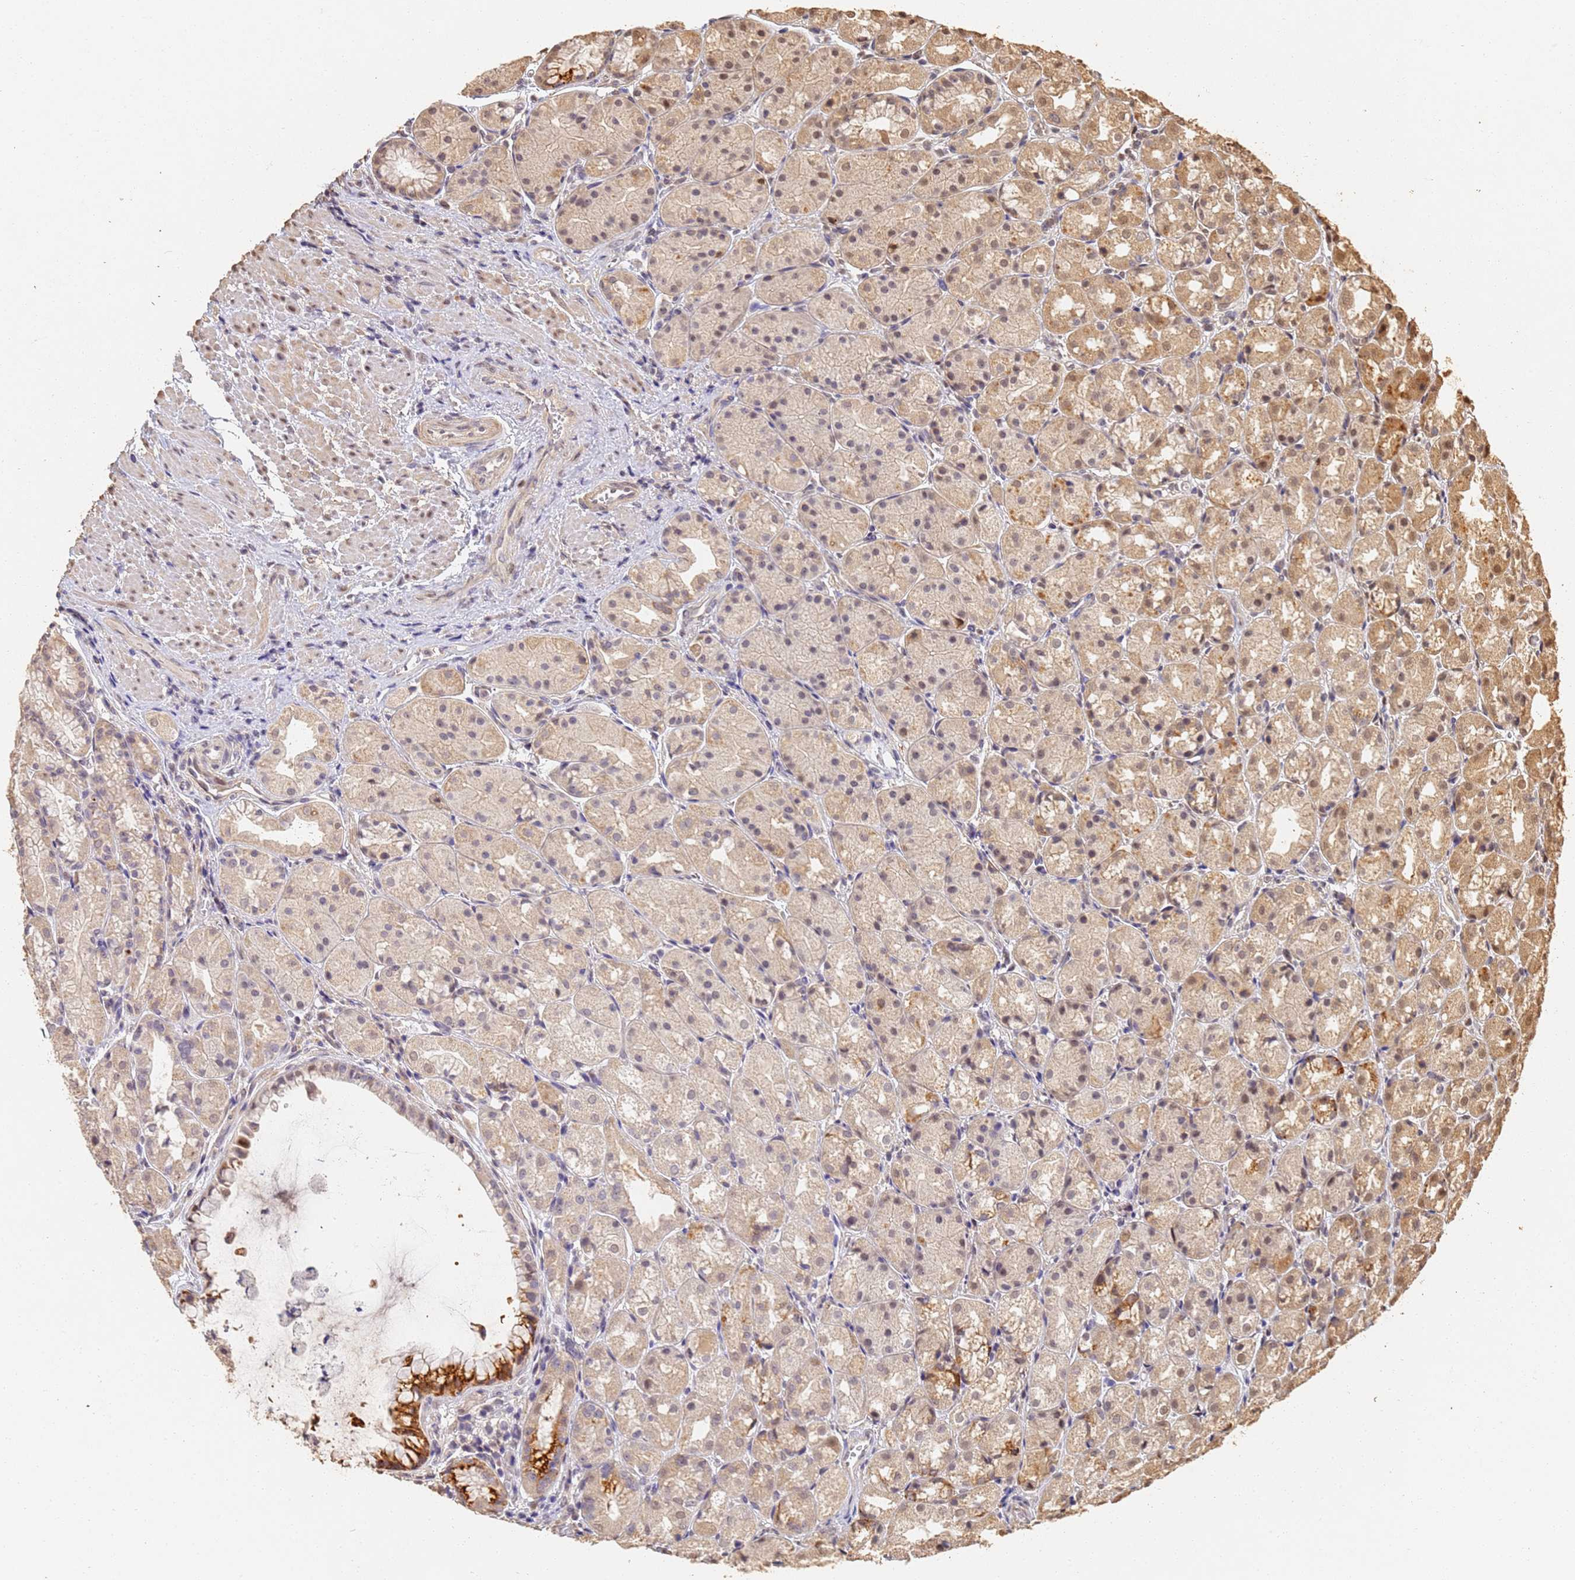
{"staining": {"intensity": "strong", "quantity": "25%-75%", "location": "cytoplasmic/membranous,nuclear"}, "tissue": "stomach", "cell_type": "Glandular cells", "image_type": "normal", "snomed": [{"axis": "morphology", "description": "Normal tissue, NOS"}, {"axis": "topography", "description": "Stomach, upper"}], "caption": "Protein expression analysis of normal stomach shows strong cytoplasmic/membranous,nuclear positivity in about 25%-75% of glandular cells.", "gene": "JAK2", "patient": {"sex": "male", "age": 72}}